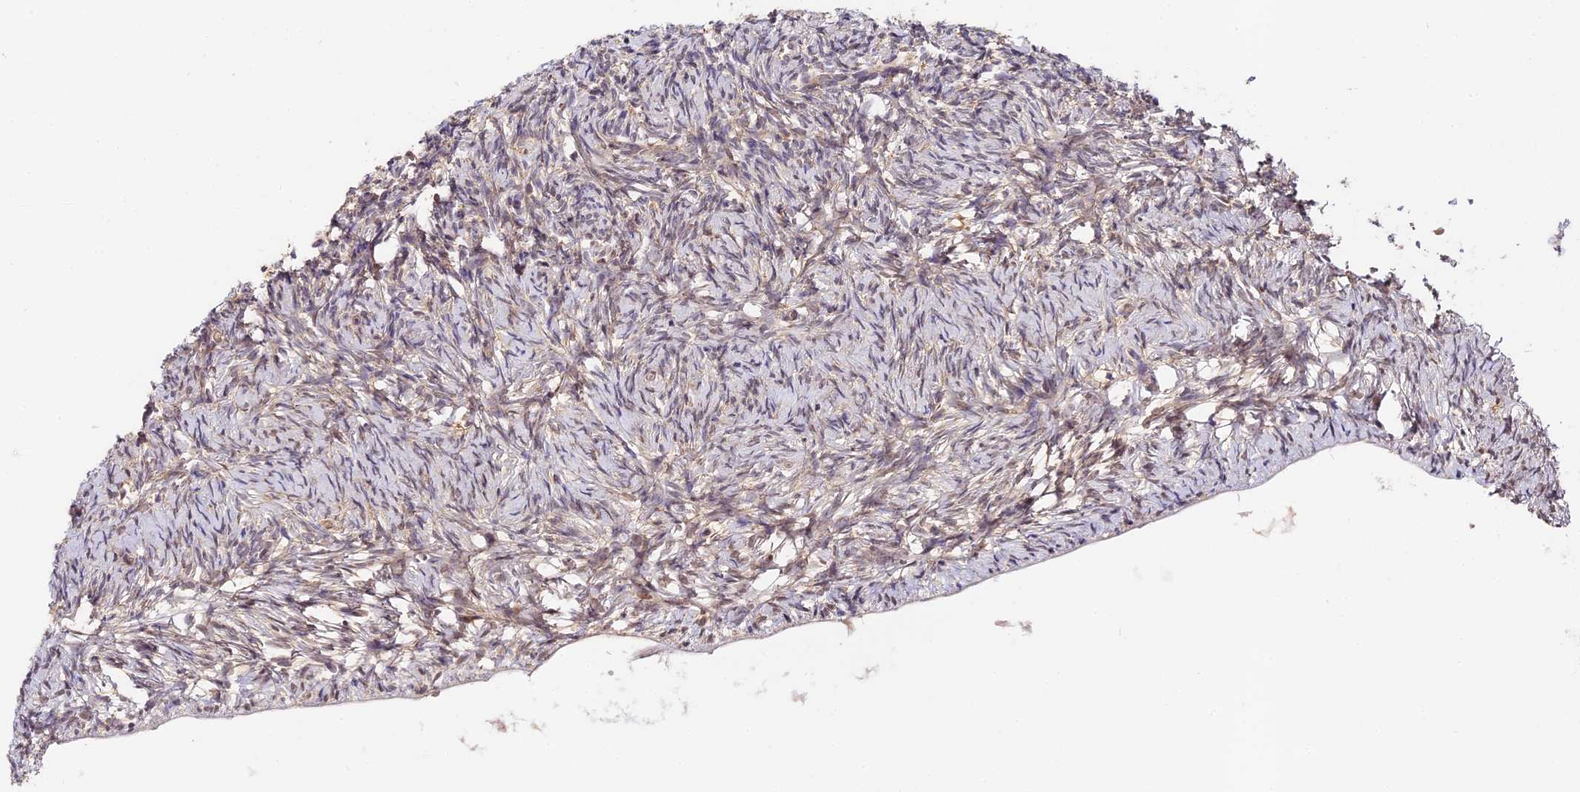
{"staining": {"intensity": "moderate", "quantity": "25%-75%", "location": "cytoplasmic/membranous"}, "tissue": "ovary", "cell_type": "Ovarian stroma cells", "image_type": "normal", "snomed": [{"axis": "morphology", "description": "Normal tissue, NOS"}, {"axis": "topography", "description": "Ovary"}], "caption": "High-magnification brightfield microscopy of unremarkable ovary stained with DAB (brown) and counterstained with hematoxylin (blue). ovarian stroma cells exhibit moderate cytoplasmic/membranous staining is seen in approximately25%-75% of cells. (IHC, brightfield microscopy, high magnification).", "gene": "IMPACT", "patient": {"sex": "female", "age": 51}}